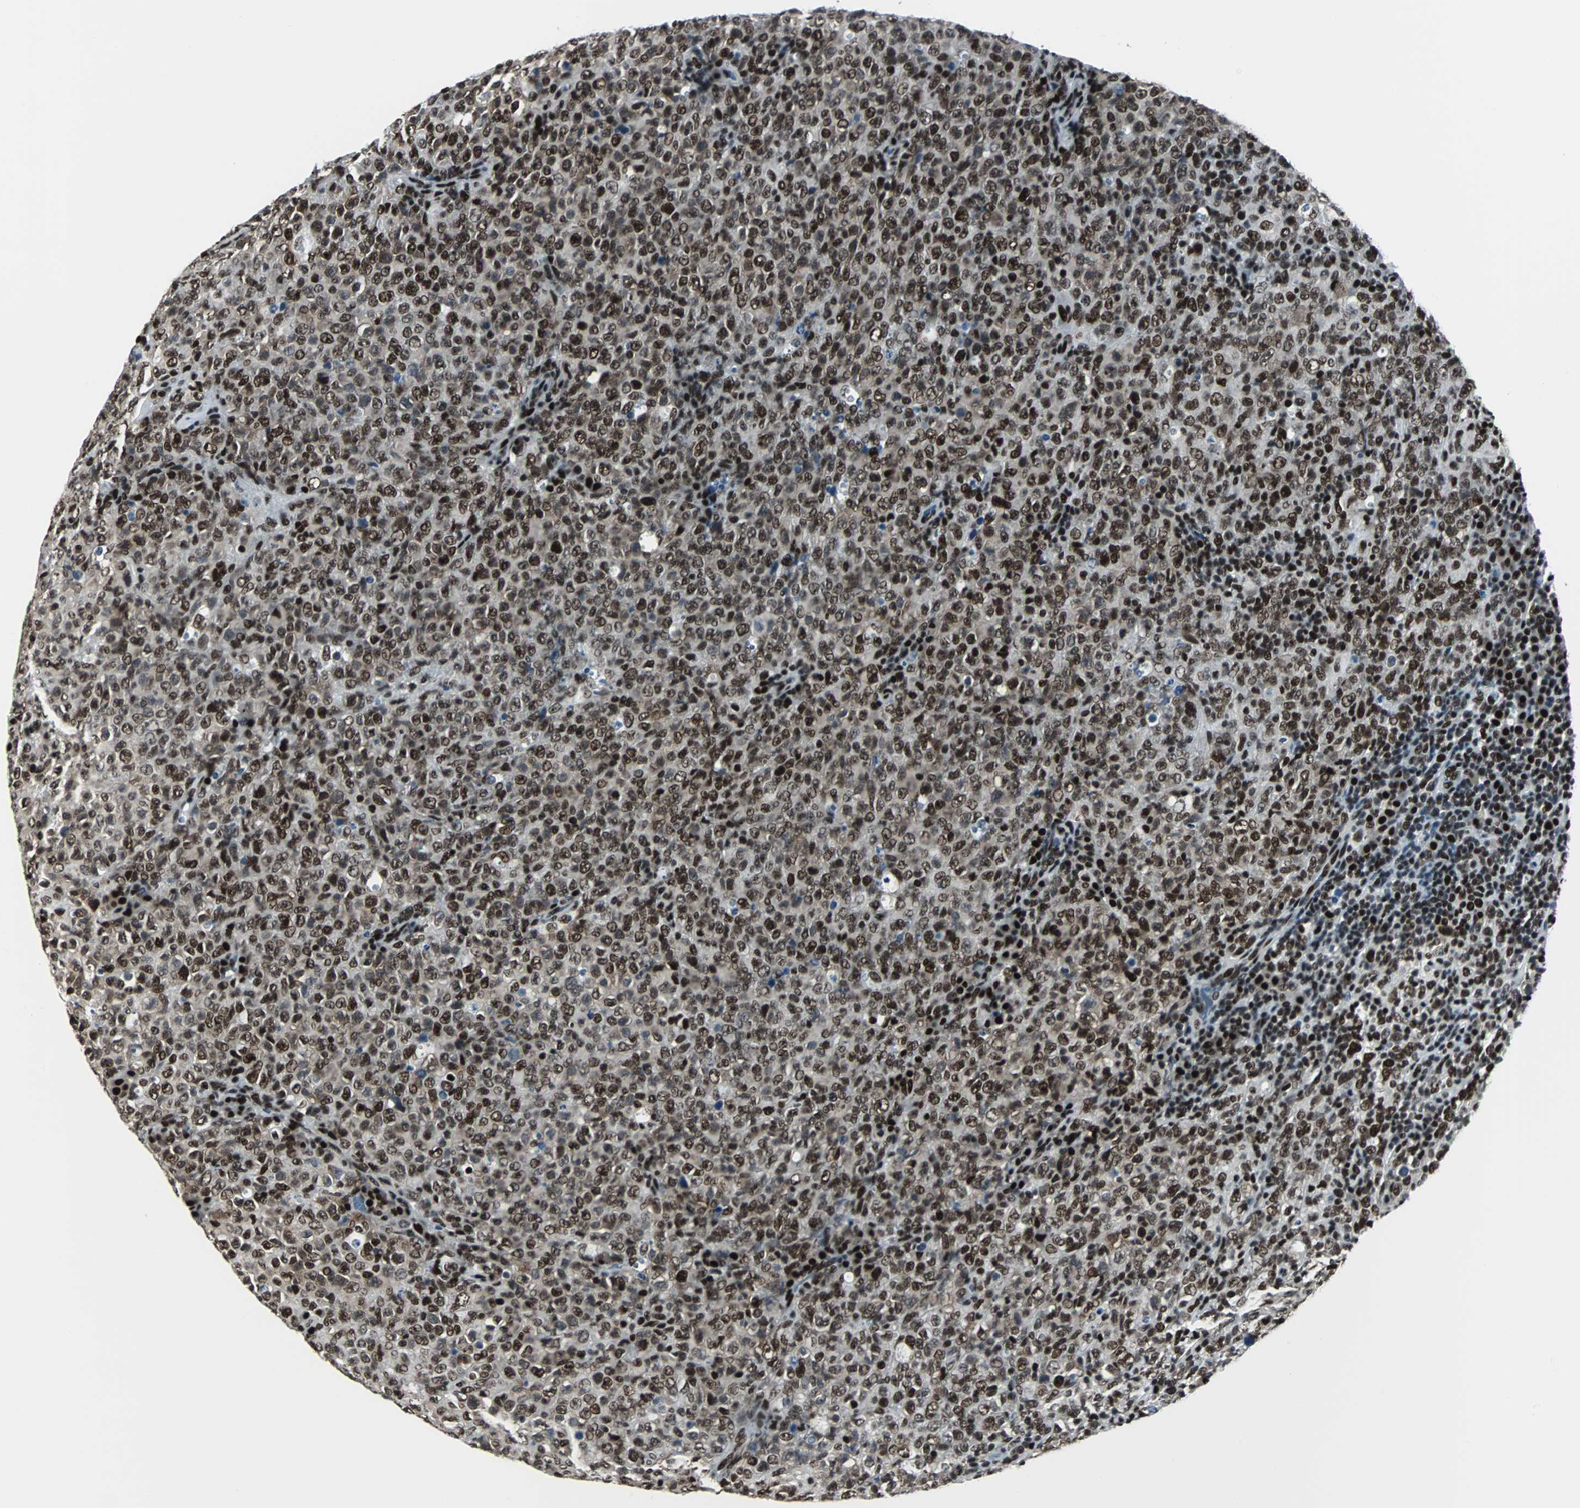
{"staining": {"intensity": "strong", "quantity": ">75%", "location": "nuclear"}, "tissue": "lymphoma", "cell_type": "Tumor cells", "image_type": "cancer", "snomed": [{"axis": "morphology", "description": "Malignant lymphoma, non-Hodgkin's type, High grade"}, {"axis": "topography", "description": "Tonsil"}], "caption": "Immunohistochemical staining of lymphoma reveals high levels of strong nuclear expression in about >75% of tumor cells. Immunohistochemistry (ihc) stains the protein in brown and the nuclei are stained blue.", "gene": "MEF2D", "patient": {"sex": "female", "age": 36}}